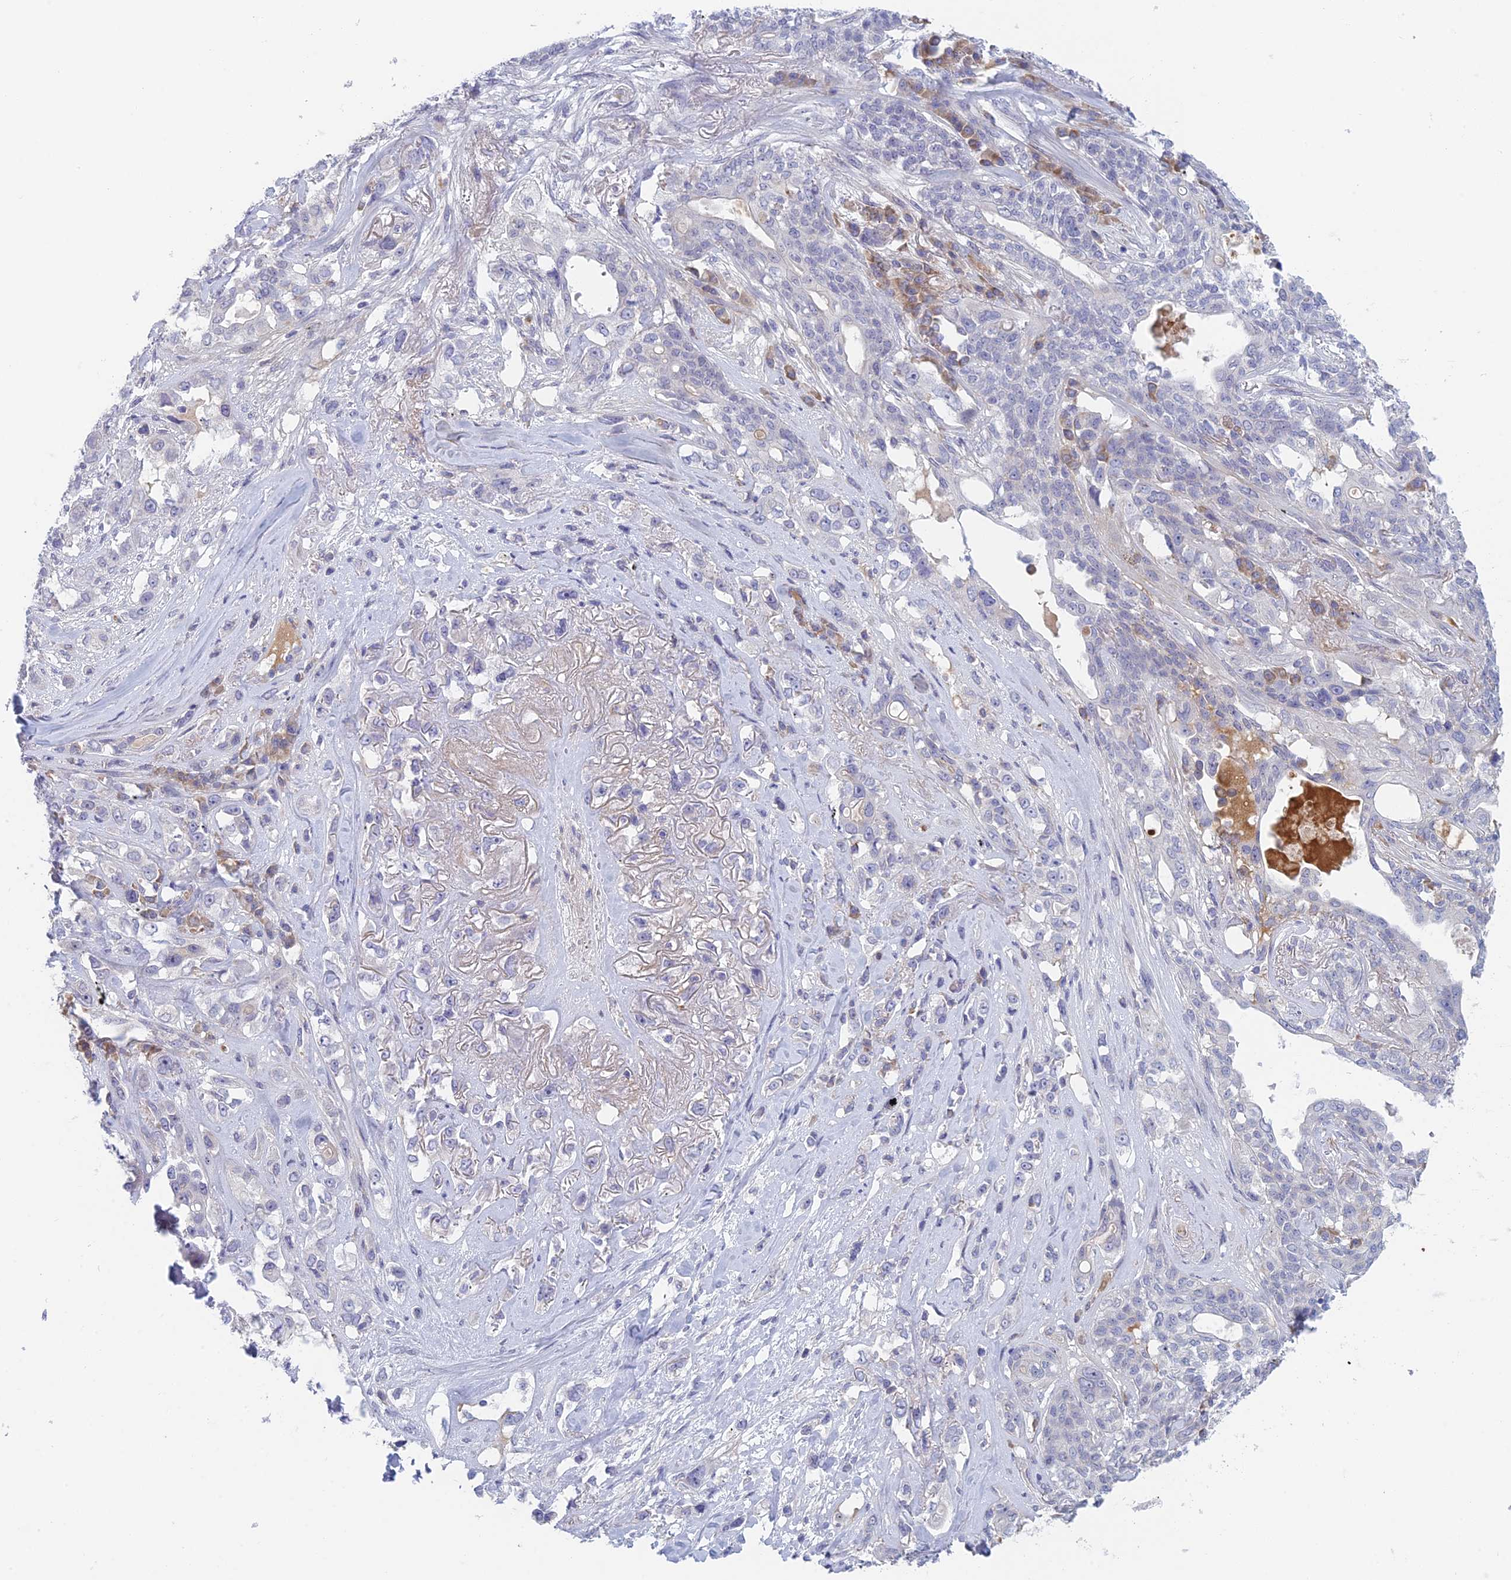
{"staining": {"intensity": "negative", "quantity": "none", "location": "none"}, "tissue": "lung cancer", "cell_type": "Tumor cells", "image_type": "cancer", "snomed": [{"axis": "morphology", "description": "Squamous cell carcinoma, NOS"}, {"axis": "topography", "description": "Lung"}], "caption": "High power microscopy photomicrograph of an immunohistochemistry (IHC) histopathology image of lung squamous cell carcinoma, revealing no significant staining in tumor cells. (DAB (3,3'-diaminobenzidine) IHC with hematoxylin counter stain).", "gene": "PPP1R26", "patient": {"sex": "female", "age": 70}}